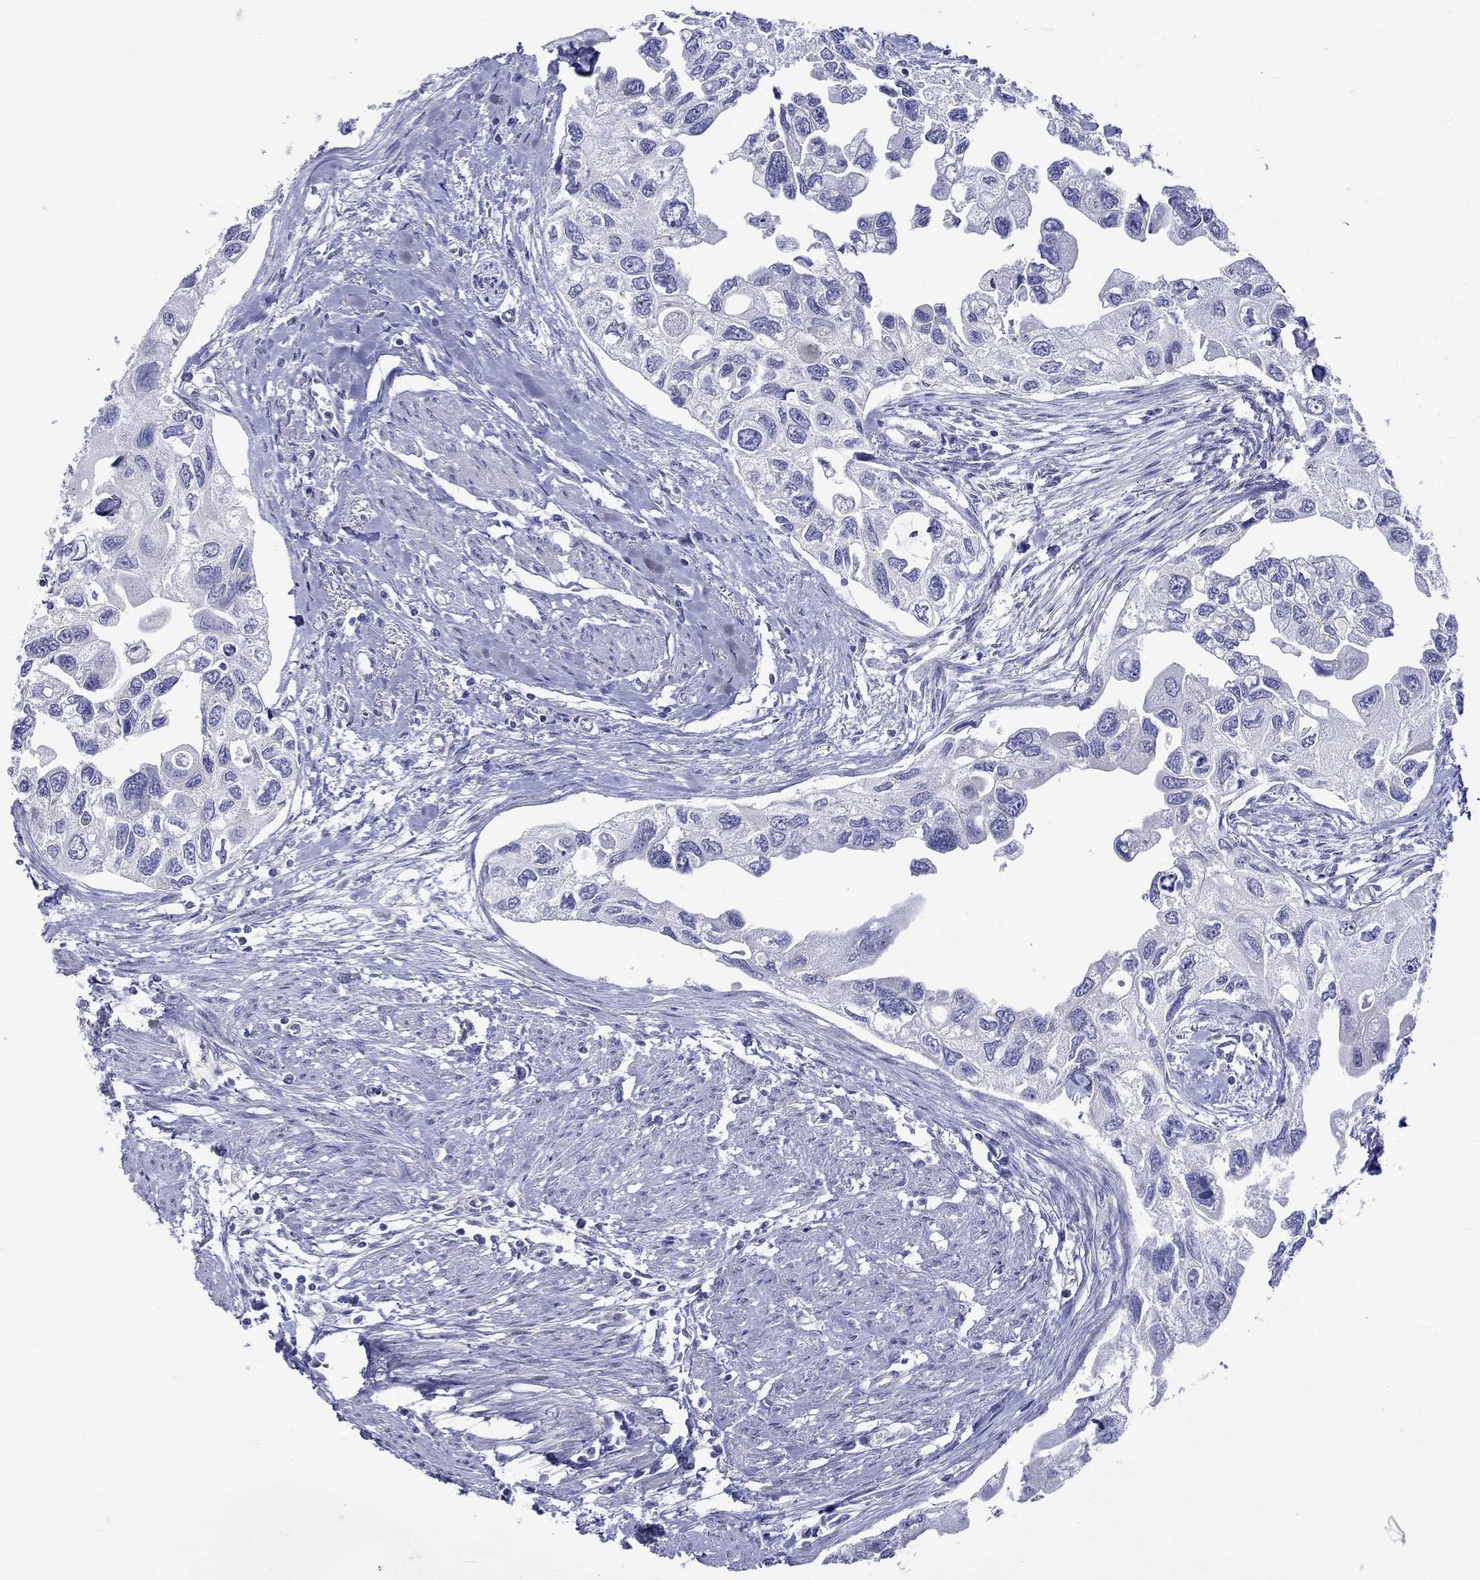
{"staining": {"intensity": "negative", "quantity": "none", "location": "none"}, "tissue": "urothelial cancer", "cell_type": "Tumor cells", "image_type": "cancer", "snomed": [{"axis": "morphology", "description": "Urothelial carcinoma, High grade"}, {"axis": "topography", "description": "Urinary bladder"}], "caption": "A micrograph of human urothelial cancer is negative for staining in tumor cells.", "gene": "SH2D7", "patient": {"sex": "male", "age": 59}}